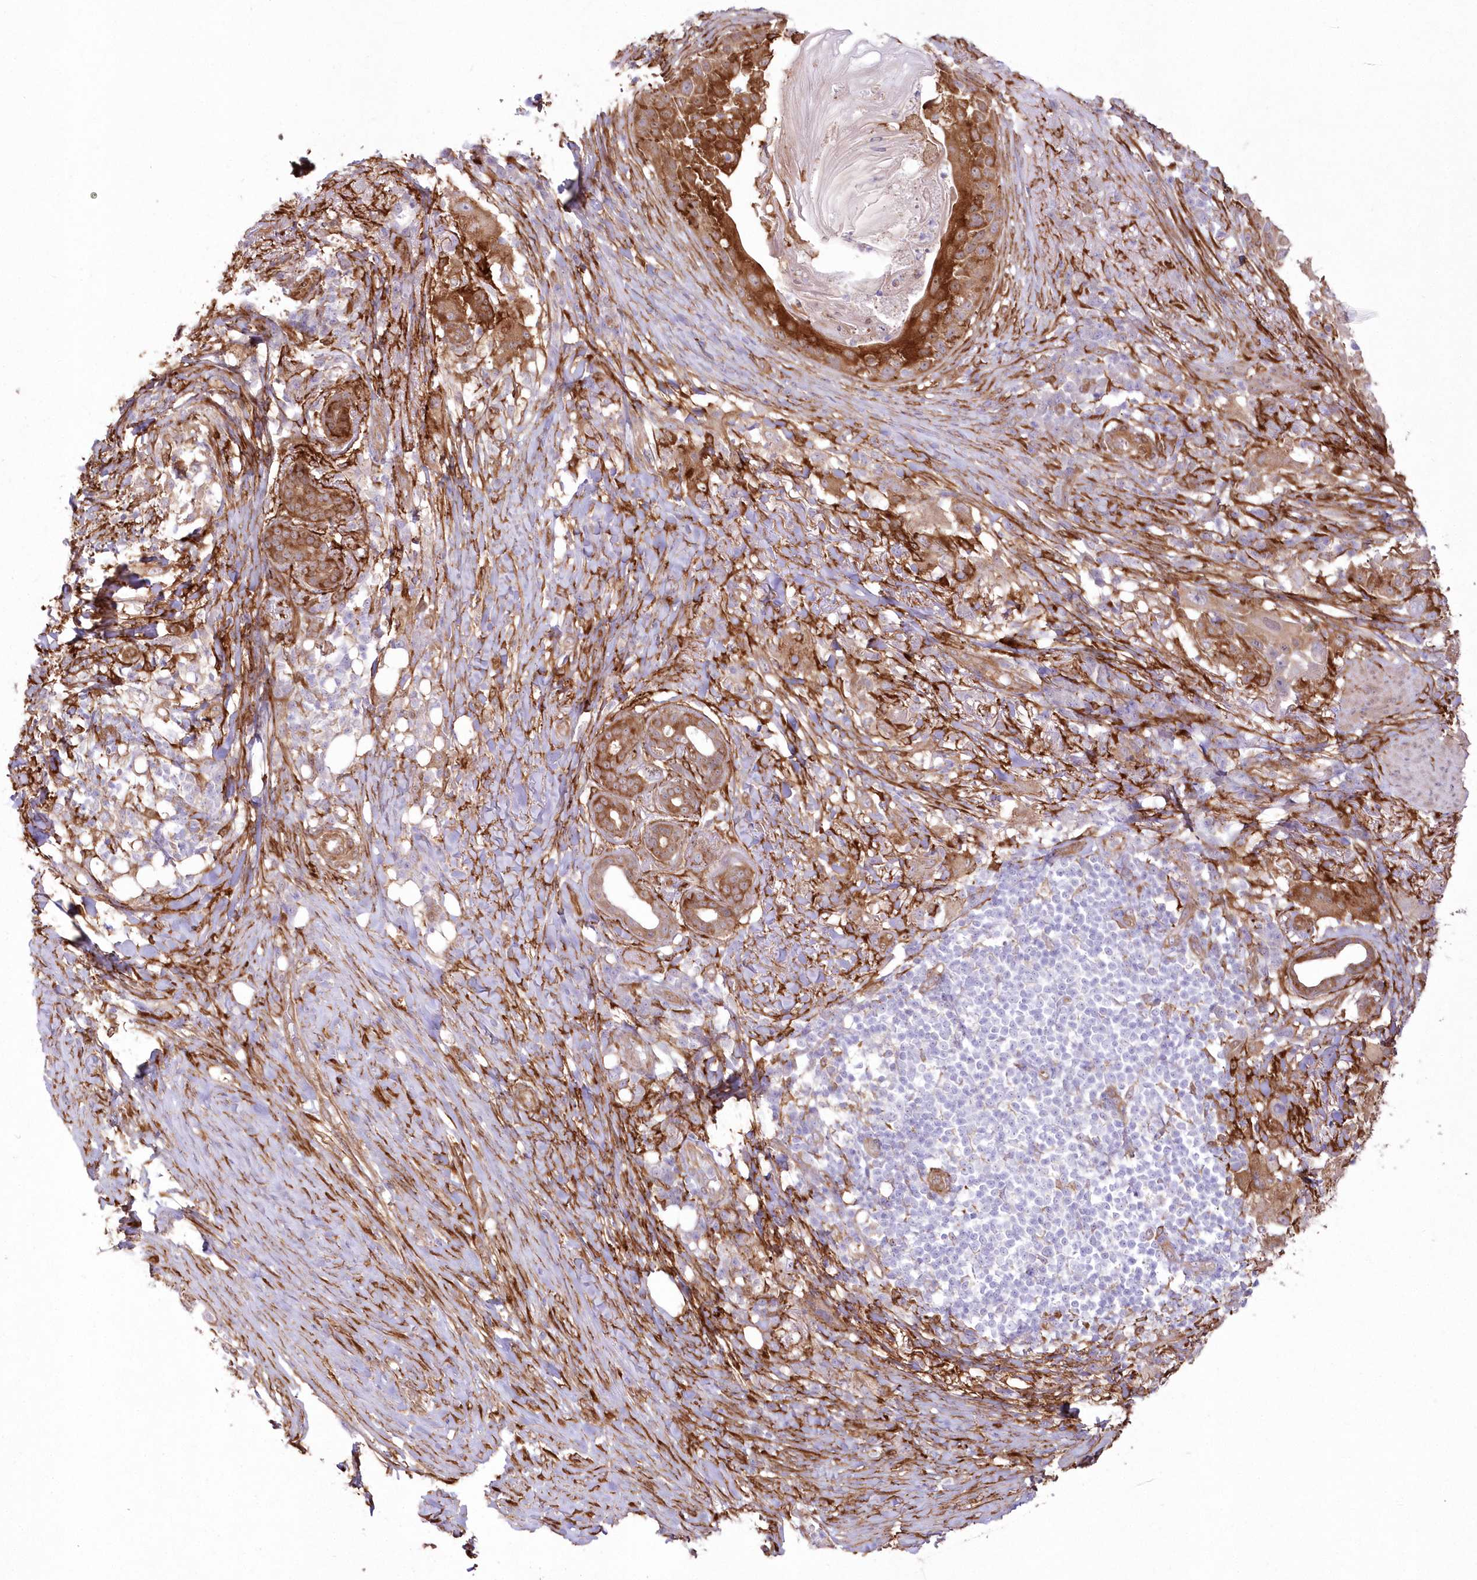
{"staining": {"intensity": "moderate", "quantity": ">75%", "location": "cytoplasmic/membranous"}, "tissue": "skin cancer", "cell_type": "Tumor cells", "image_type": "cancer", "snomed": [{"axis": "morphology", "description": "Squamous cell carcinoma, NOS"}, {"axis": "topography", "description": "Skin"}], "caption": "Moderate cytoplasmic/membranous protein positivity is seen in about >75% of tumor cells in squamous cell carcinoma (skin).", "gene": "SH3PXD2B", "patient": {"sex": "female", "age": 44}}